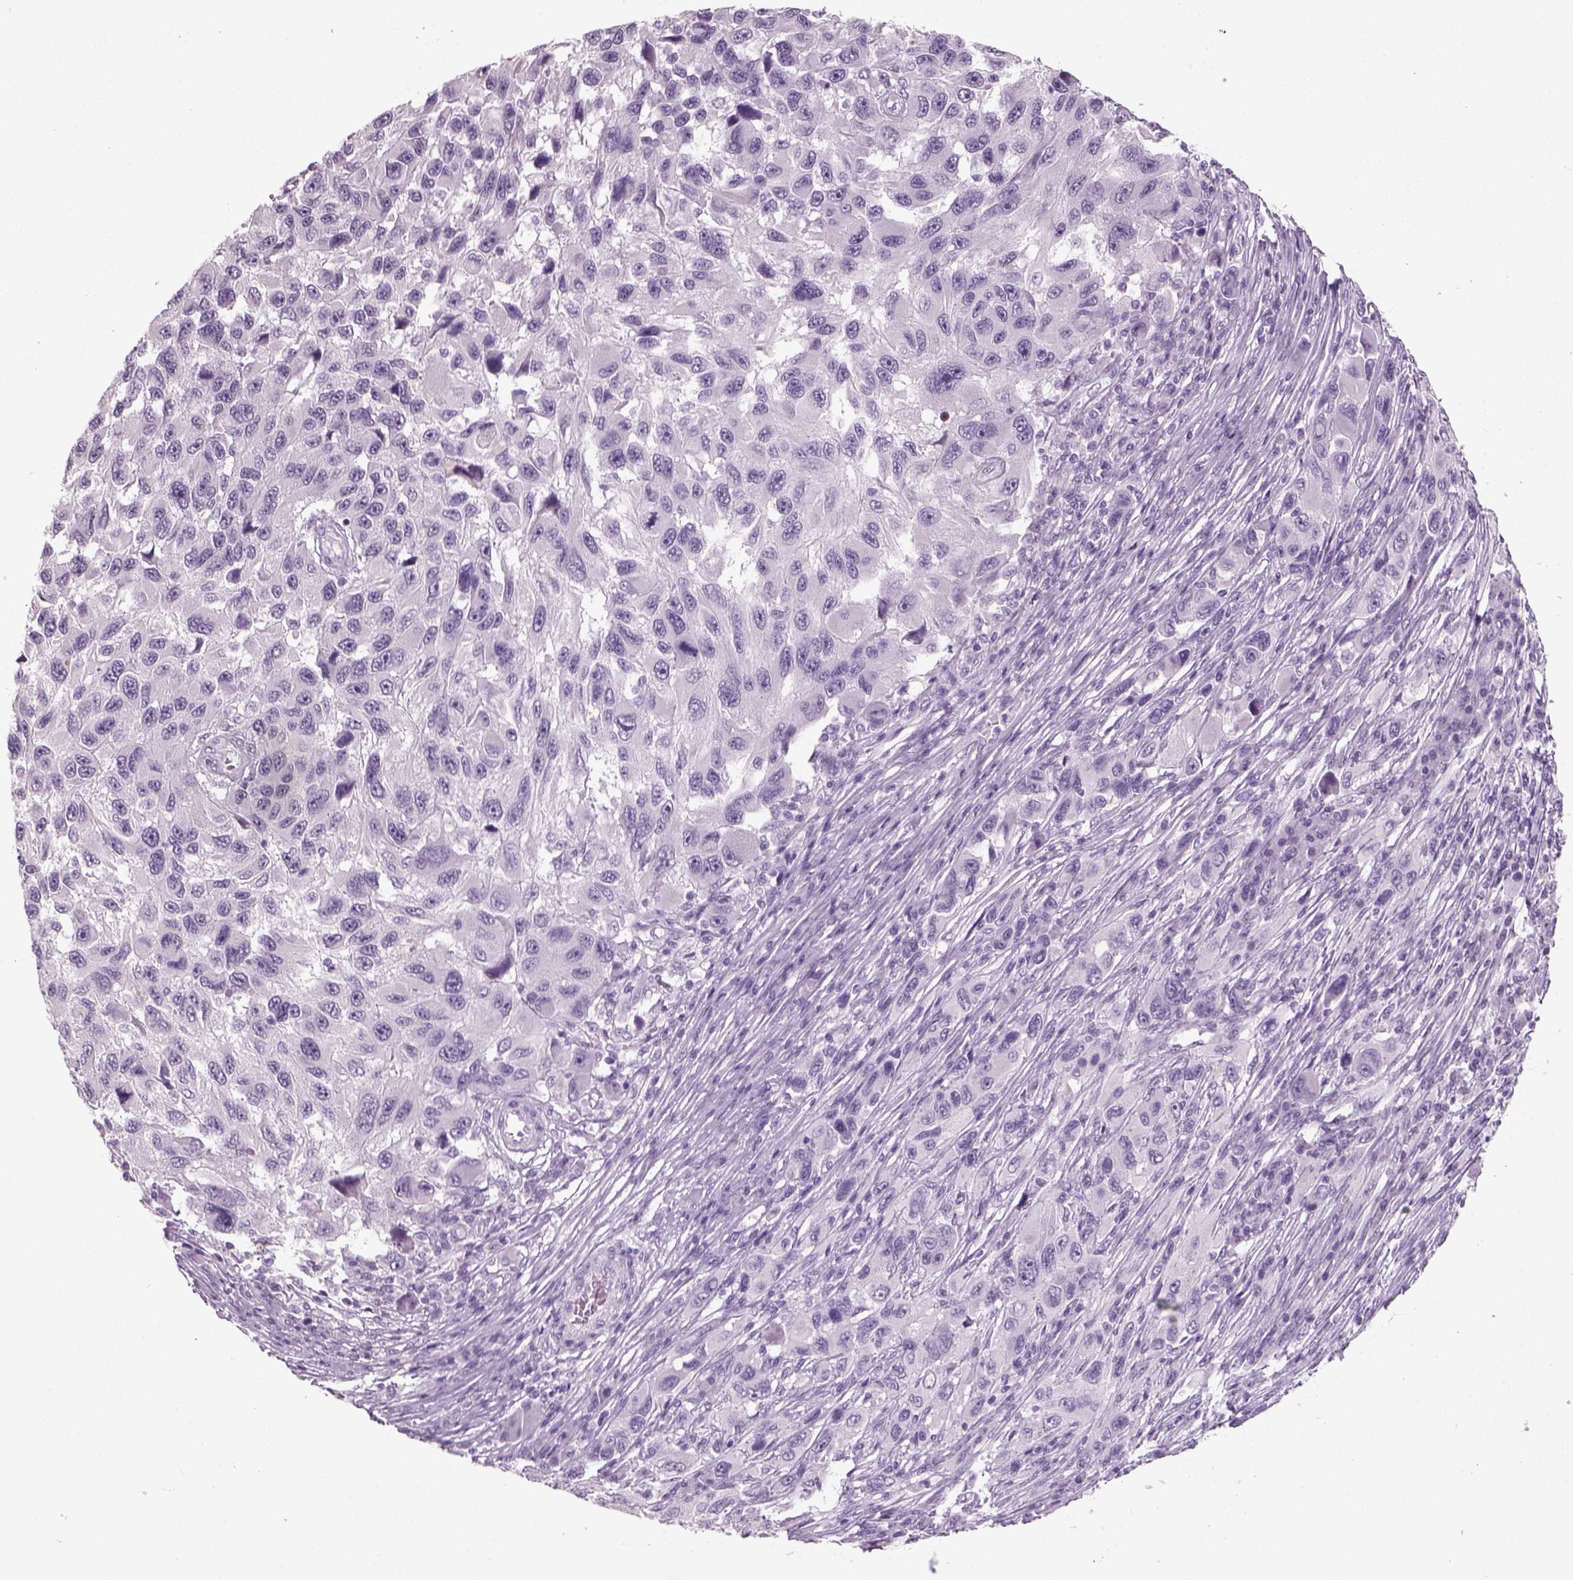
{"staining": {"intensity": "negative", "quantity": "none", "location": "none"}, "tissue": "melanoma", "cell_type": "Tumor cells", "image_type": "cancer", "snomed": [{"axis": "morphology", "description": "Malignant melanoma, NOS"}, {"axis": "topography", "description": "Skin"}], "caption": "Immunohistochemistry of malignant melanoma reveals no expression in tumor cells.", "gene": "SLC6A2", "patient": {"sex": "male", "age": 53}}